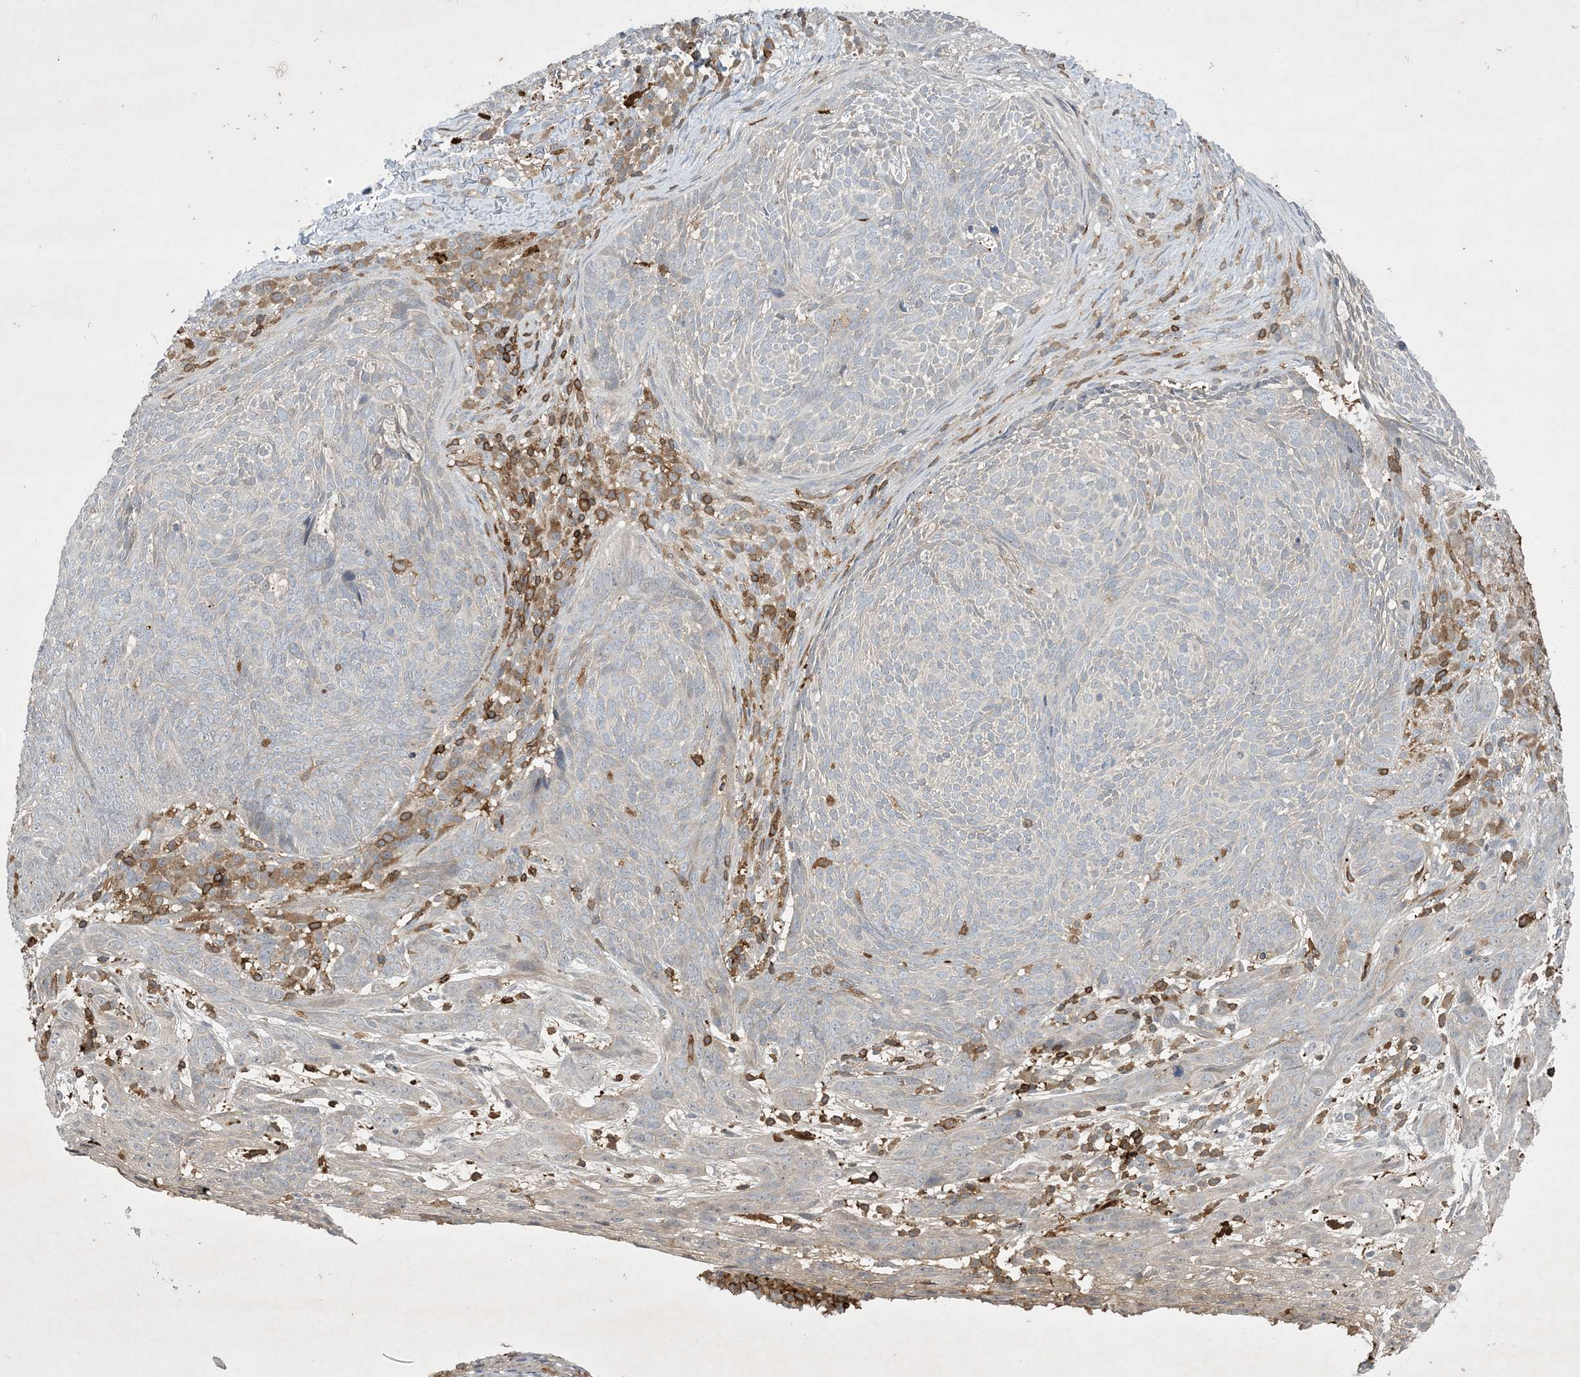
{"staining": {"intensity": "negative", "quantity": "none", "location": "none"}, "tissue": "skin cancer", "cell_type": "Tumor cells", "image_type": "cancer", "snomed": [{"axis": "morphology", "description": "Basal cell carcinoma"}, {"axis": "topography", "description": "Skin"}], "caption": "High magnification brightfield microscopy of skin cancer stained with DAB (3,3'-diaminobenzidine) (brown) and counterstained with hematoxylin (blue): tumor cells show no significant positivity. (DAB immunohistochemistry (IHC) with hematoxylin counter stain).", "gene": "AK9", "patient": {"sex": "male", "age": 85}}